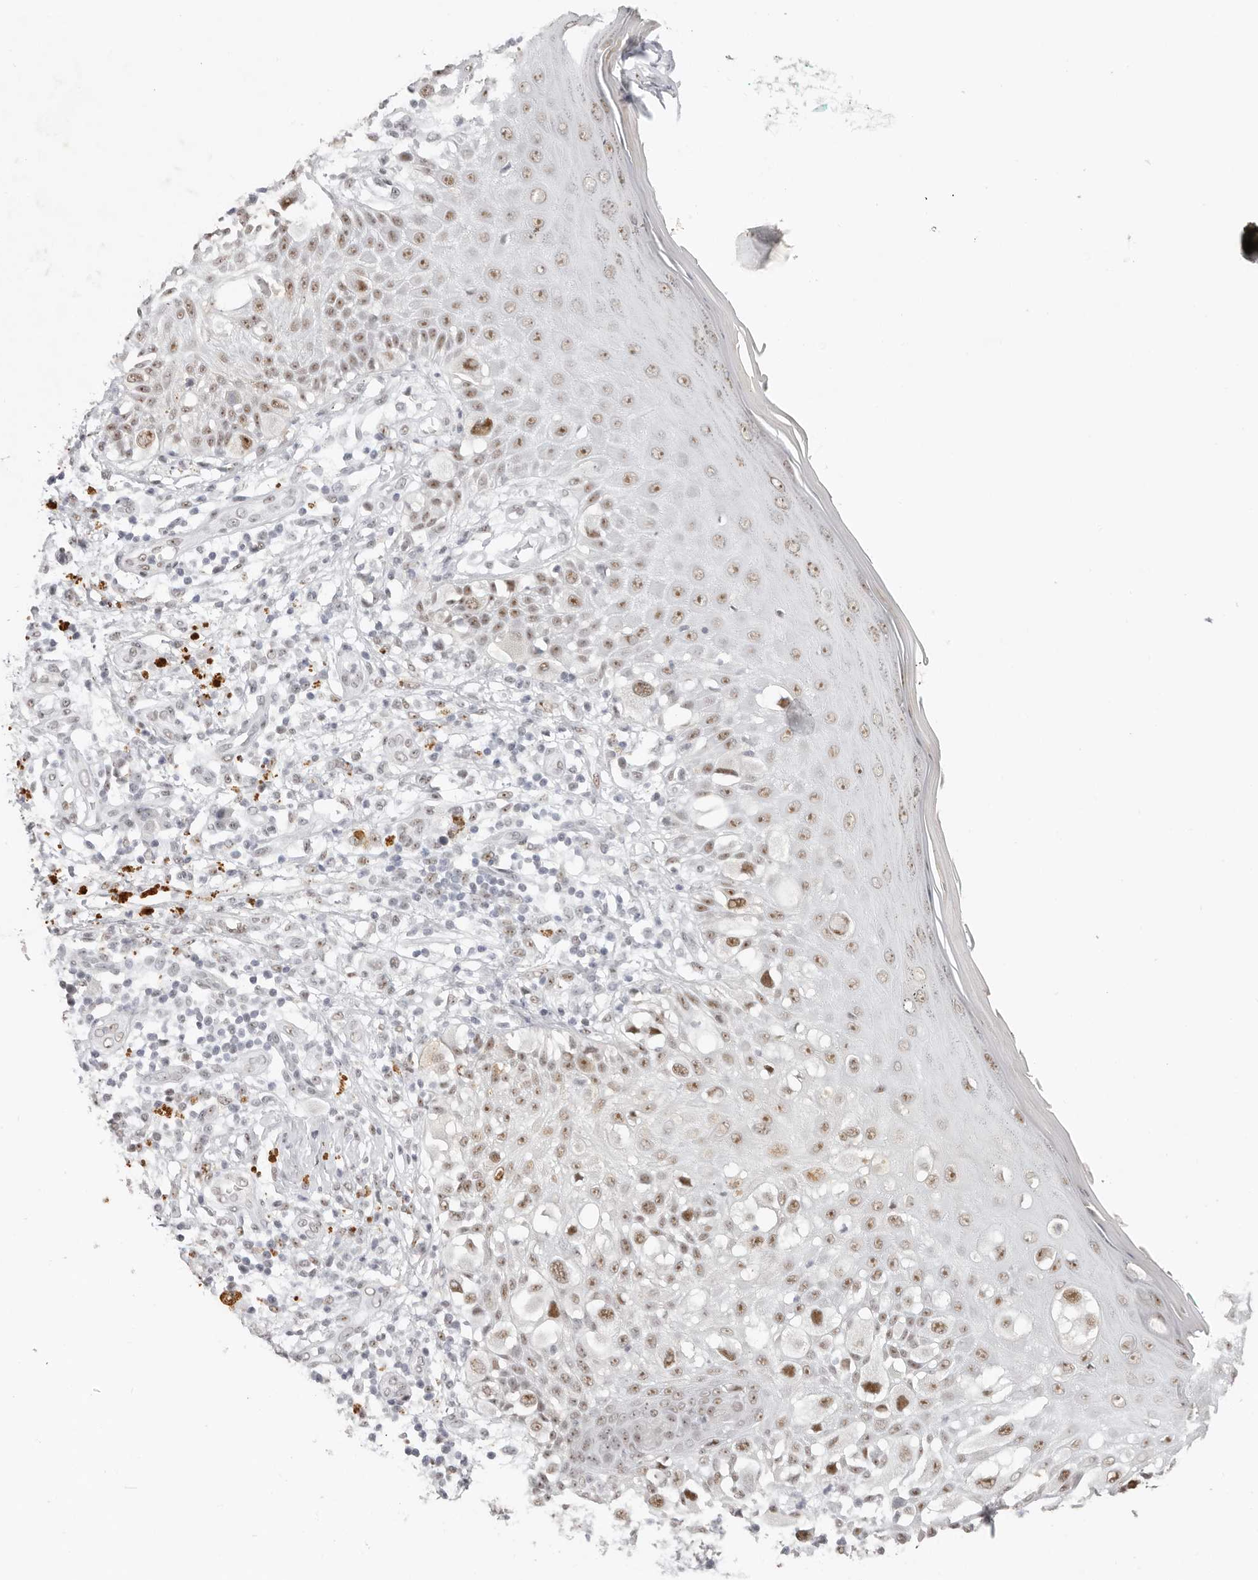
{"staining": {"intensity": "strong", "quantity": ">75%", "location": "nuclear"}, "tissue": "melanoma", "cell_type": "Tumor cells", "image_type": "cancer", "snomed": [{"axis": "morphology", "description": "Malignant melanoma, NOS"}, {"axis": "topography", "description": "Skin"}], "caption": "This histopathology image exhibits immunohistochemistry staining of malignant melanoma, with high strong nuclear staining in about >75% of tumor cells.", "gene": "LARP7", "patient": {"sex": "female", "age": 81}}